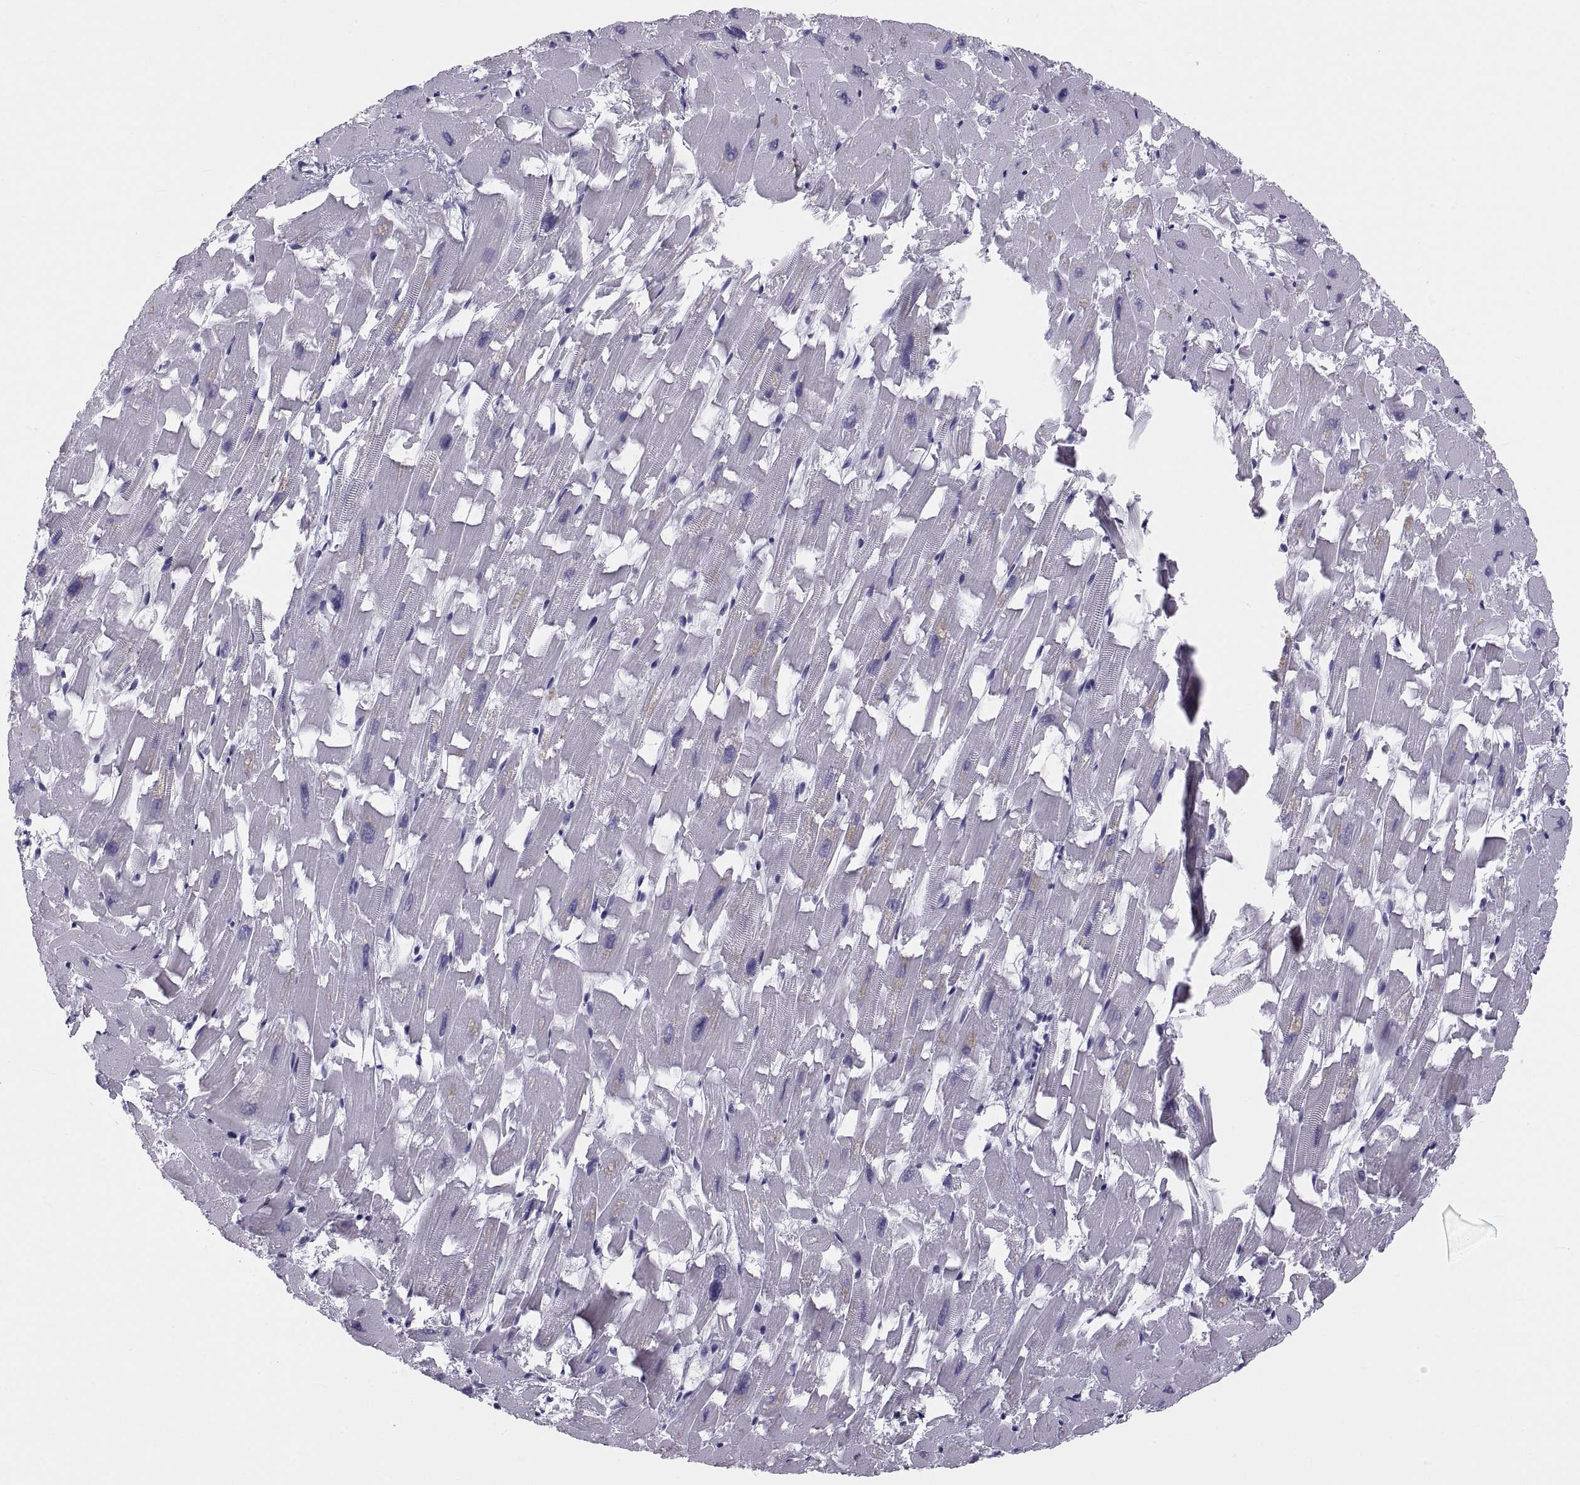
{"staining": {"intensity": "negative", "quantity": "none", "location": "none"}, "tissue": "heart muscle", "cell_type": "Cardiomyocytes", "image_type": "normal", "snomed": [{"axis": "morphology", "description": "Normal tissue, NOS"}, {"axis": "topography", "description": "Heart"}], "caption": "Immunohistochemical staining of unremarkable human heart muscle shows no significant positivity in cardiomyocytes. (DAB (3,3'-diaminobenzidine) immunohistochemistry, high magnification).", "gene": "DEFB129", "patient": {"sex": "female", "age": 64}}